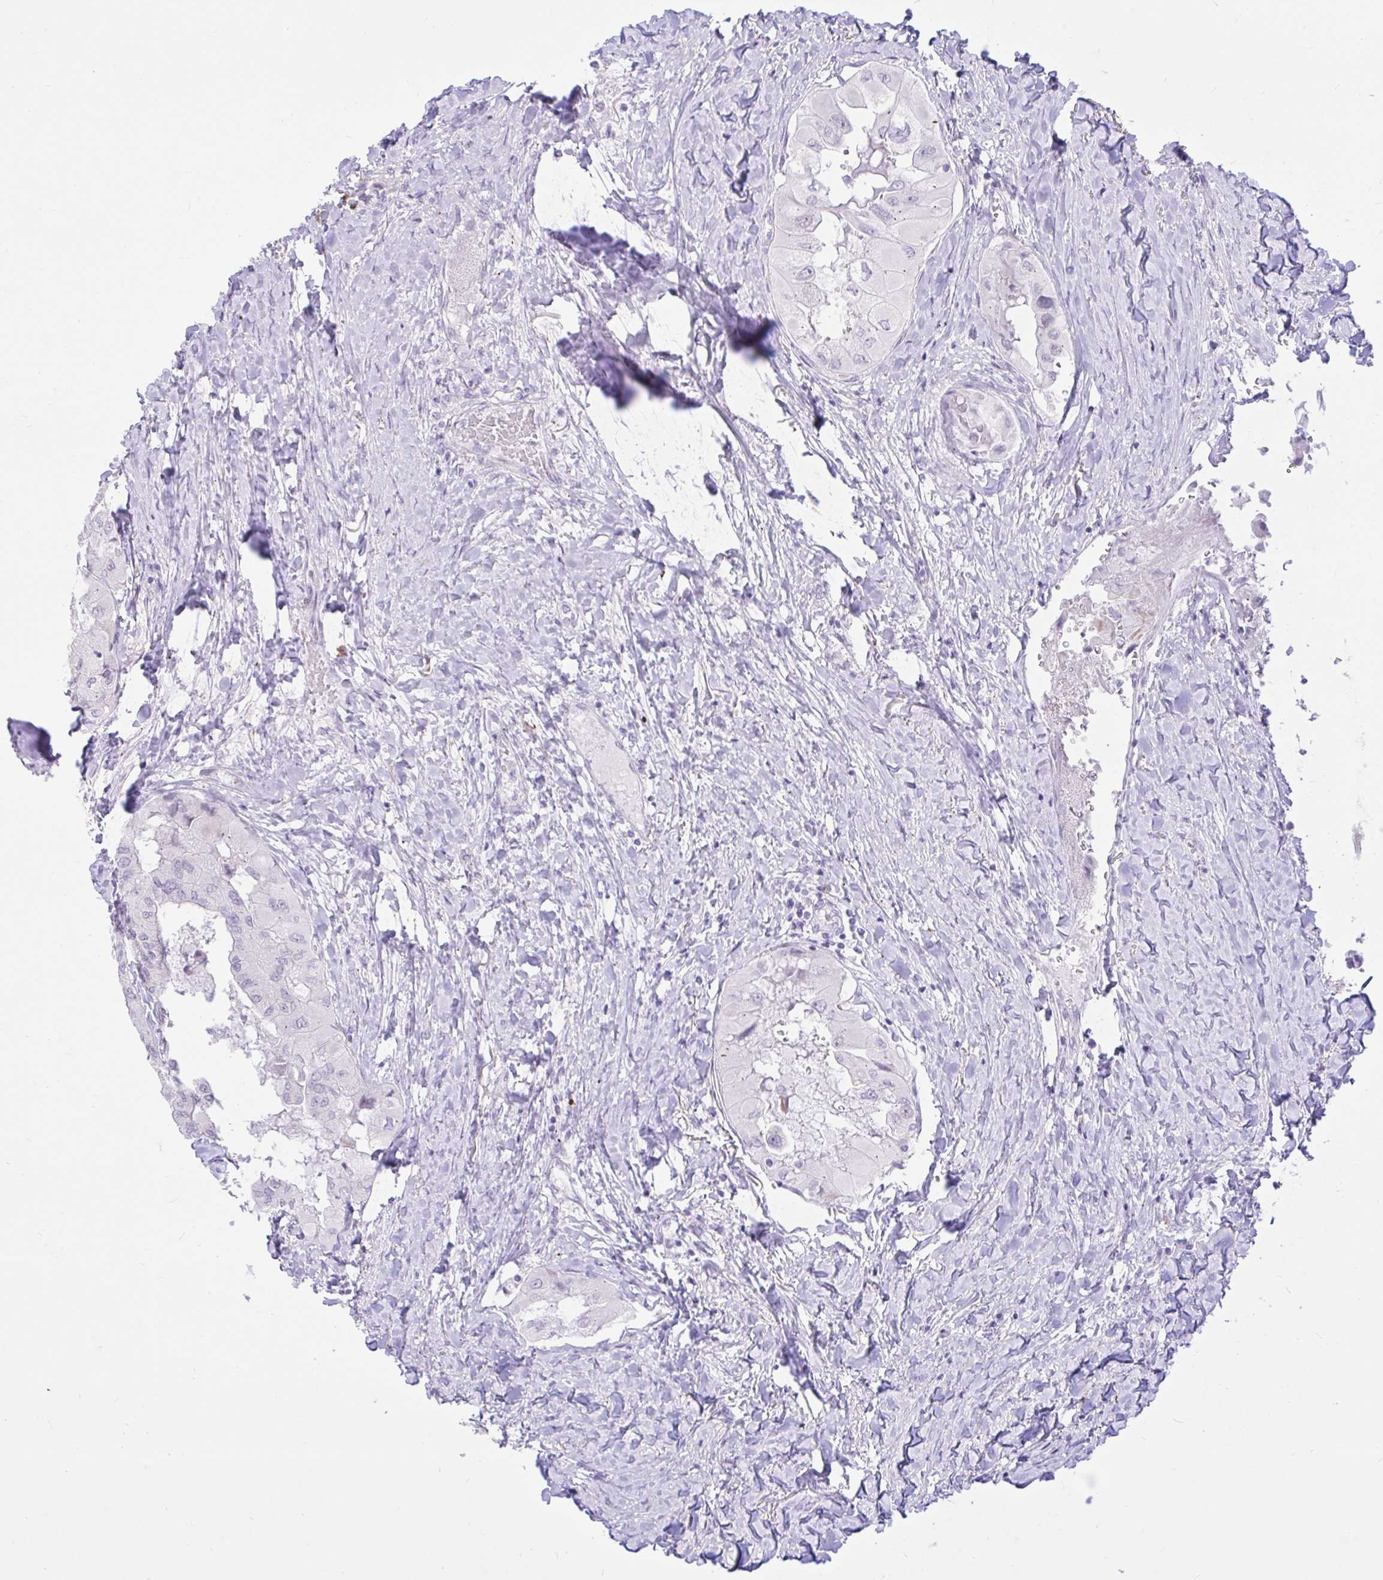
{"staining": {"intensity": "negative", "quantity": "none", "location": "none"}, "tissue": "thyroid cancer", "cell_type": "Tumor cells", "image_type": "cancer", "snomed": [{"axis": "morphology", "description": "Normal tissue, NOS"}, {"axis": "morphology", "description": "Papillary adenocarcinoma, NOS"}, {"axis": "topography", "description": "Thyroid gland"}], "caption": "This is an immunohistochemistry photomicrograph of human thyroid papillary adenocarcinoma. There is no expression in tumor cells.", "gene": "REEP1", "patient": {"sex": "female", "age": 59}}